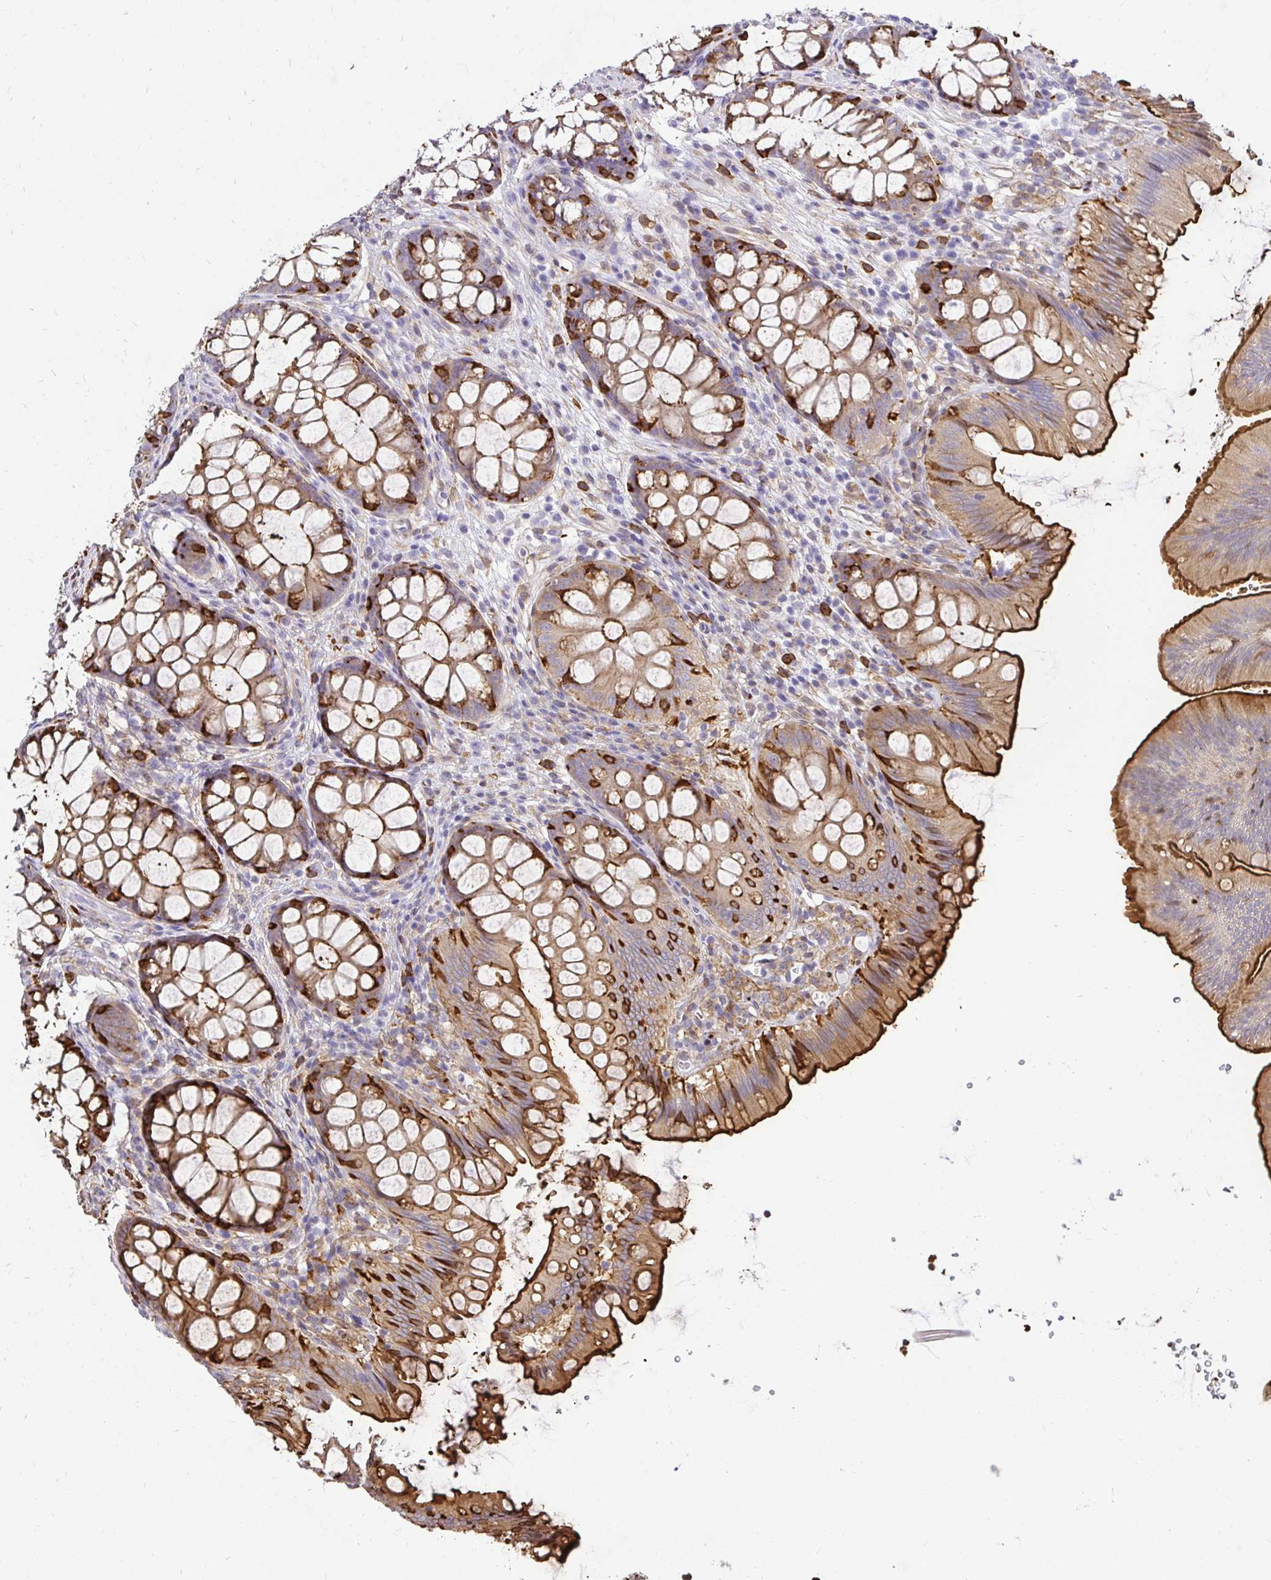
{"staining": {"intensity": "moderate", "quantity": "25%-75%", "location": "cytoplasmic/membranous"}, "tissue": "colon", "cell_type": "Endothelial cells", "image_type": "normal", "snomed": [{"axis": "morphology", "description": "Normal tissue, NOS"}, {"axis": "morphology", "description": "Adenoma, NOS"}, {"axis": "topography", "description": "Soft tissue"}, {"axis": "topography", "description": "Colon"}], "caption": "The image reveals immunohistochemical staining of benign colon. There is moderate cytoplasmic/membranous expression is identified in about 25%-75% of endothelial cells.", "gene": "GSN", "patient": {"sex": "male", "age": 47}}